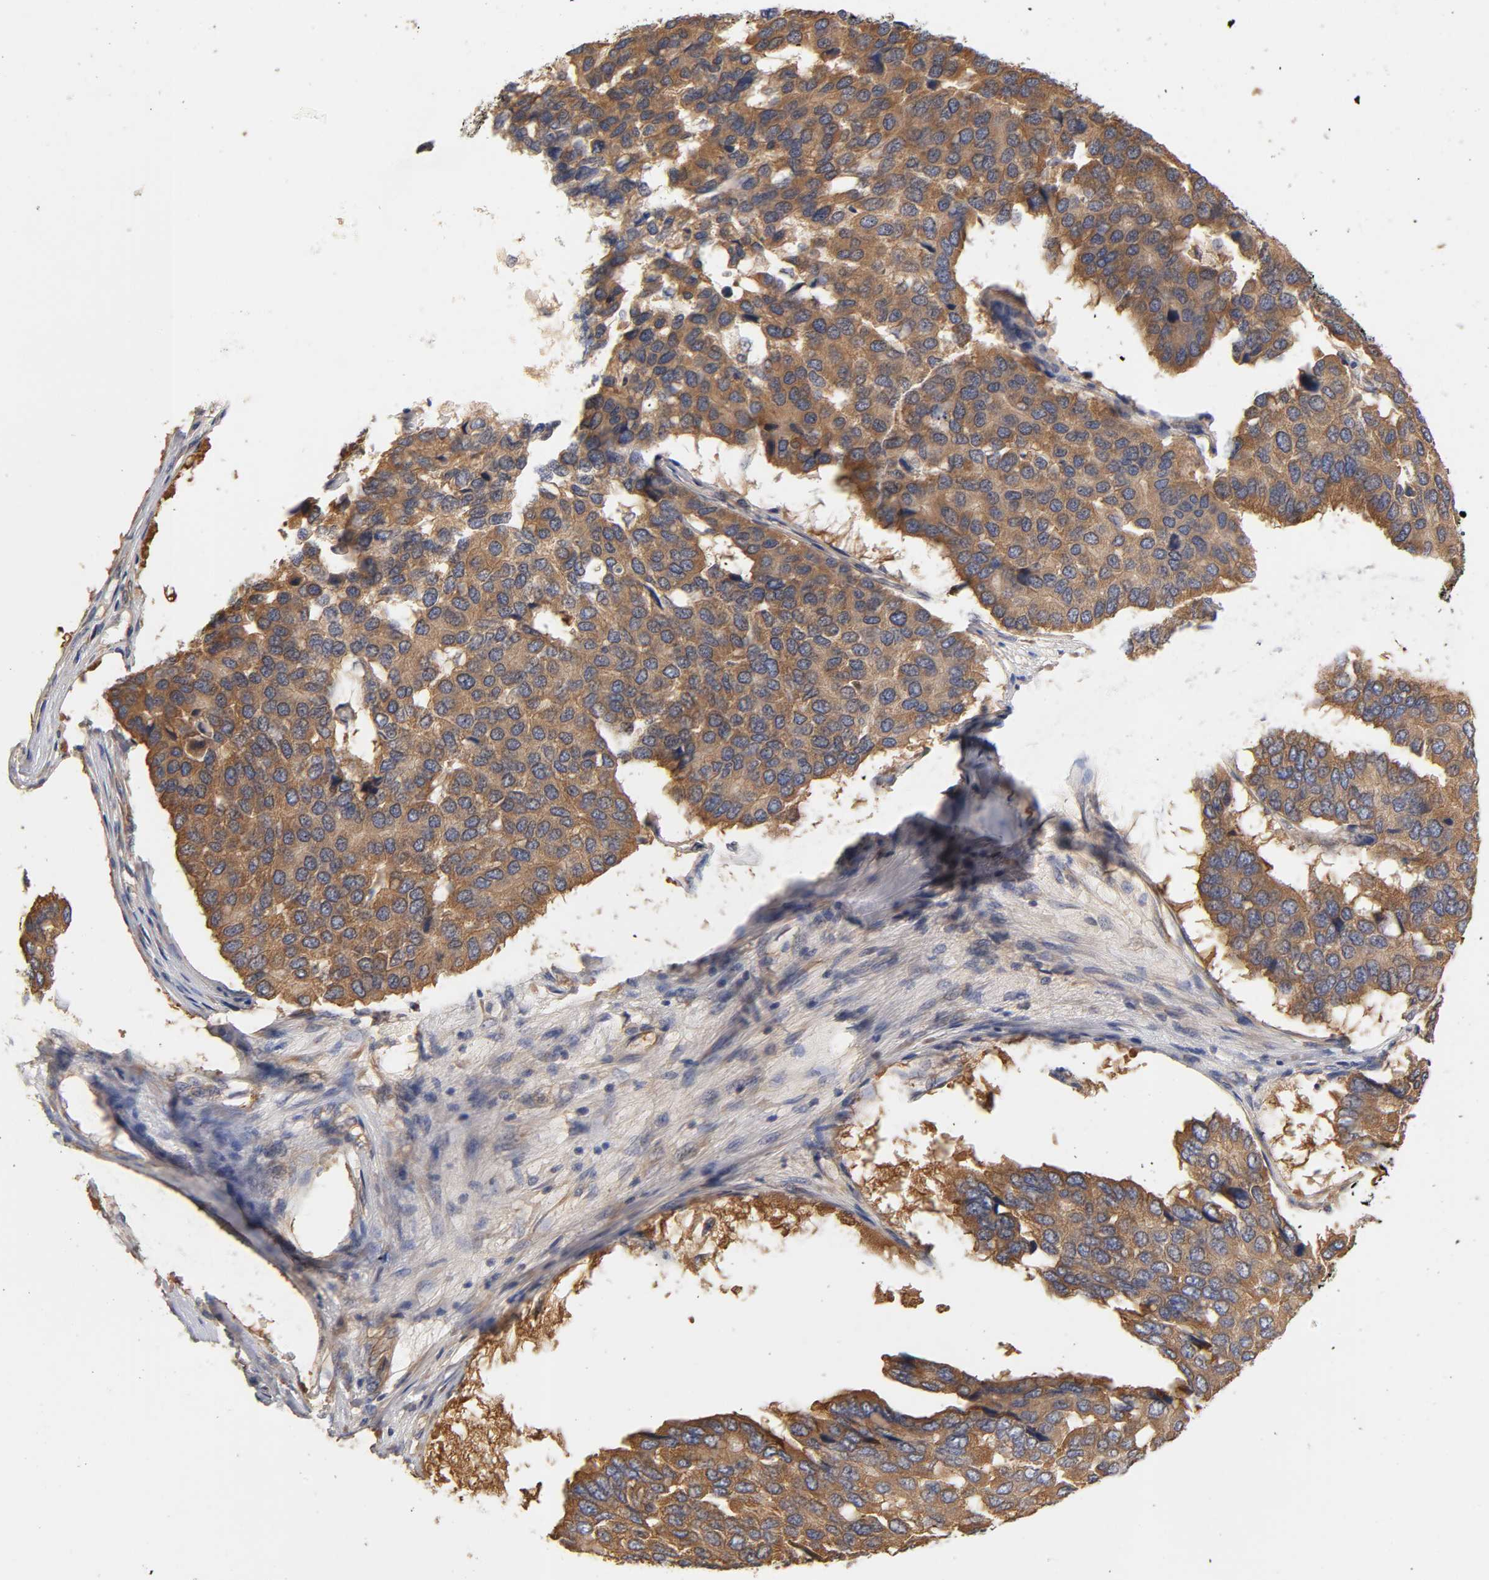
{"staining": {"intensity": "moderate", "quantity": ">75%", "location": "cytoplasmic/membranous"}, "tissue": "pancreatic cancer", "cell_type": "Tumor cells", "image_type": "cancer", "snomed": [{"axis": "morphology", "description": "Adenocarcinoma, NOS"}, {"axis": "topography", "description": "Pancreas"}], "caption": "Human pancreatic adenocarcinoma stained with a brown dye exhibits moderate cytoplasmic/membranous positive expression in about >75% of tumor cells.", "gene": "RPS29", "patient": {"sex": "male", "age": 50}}